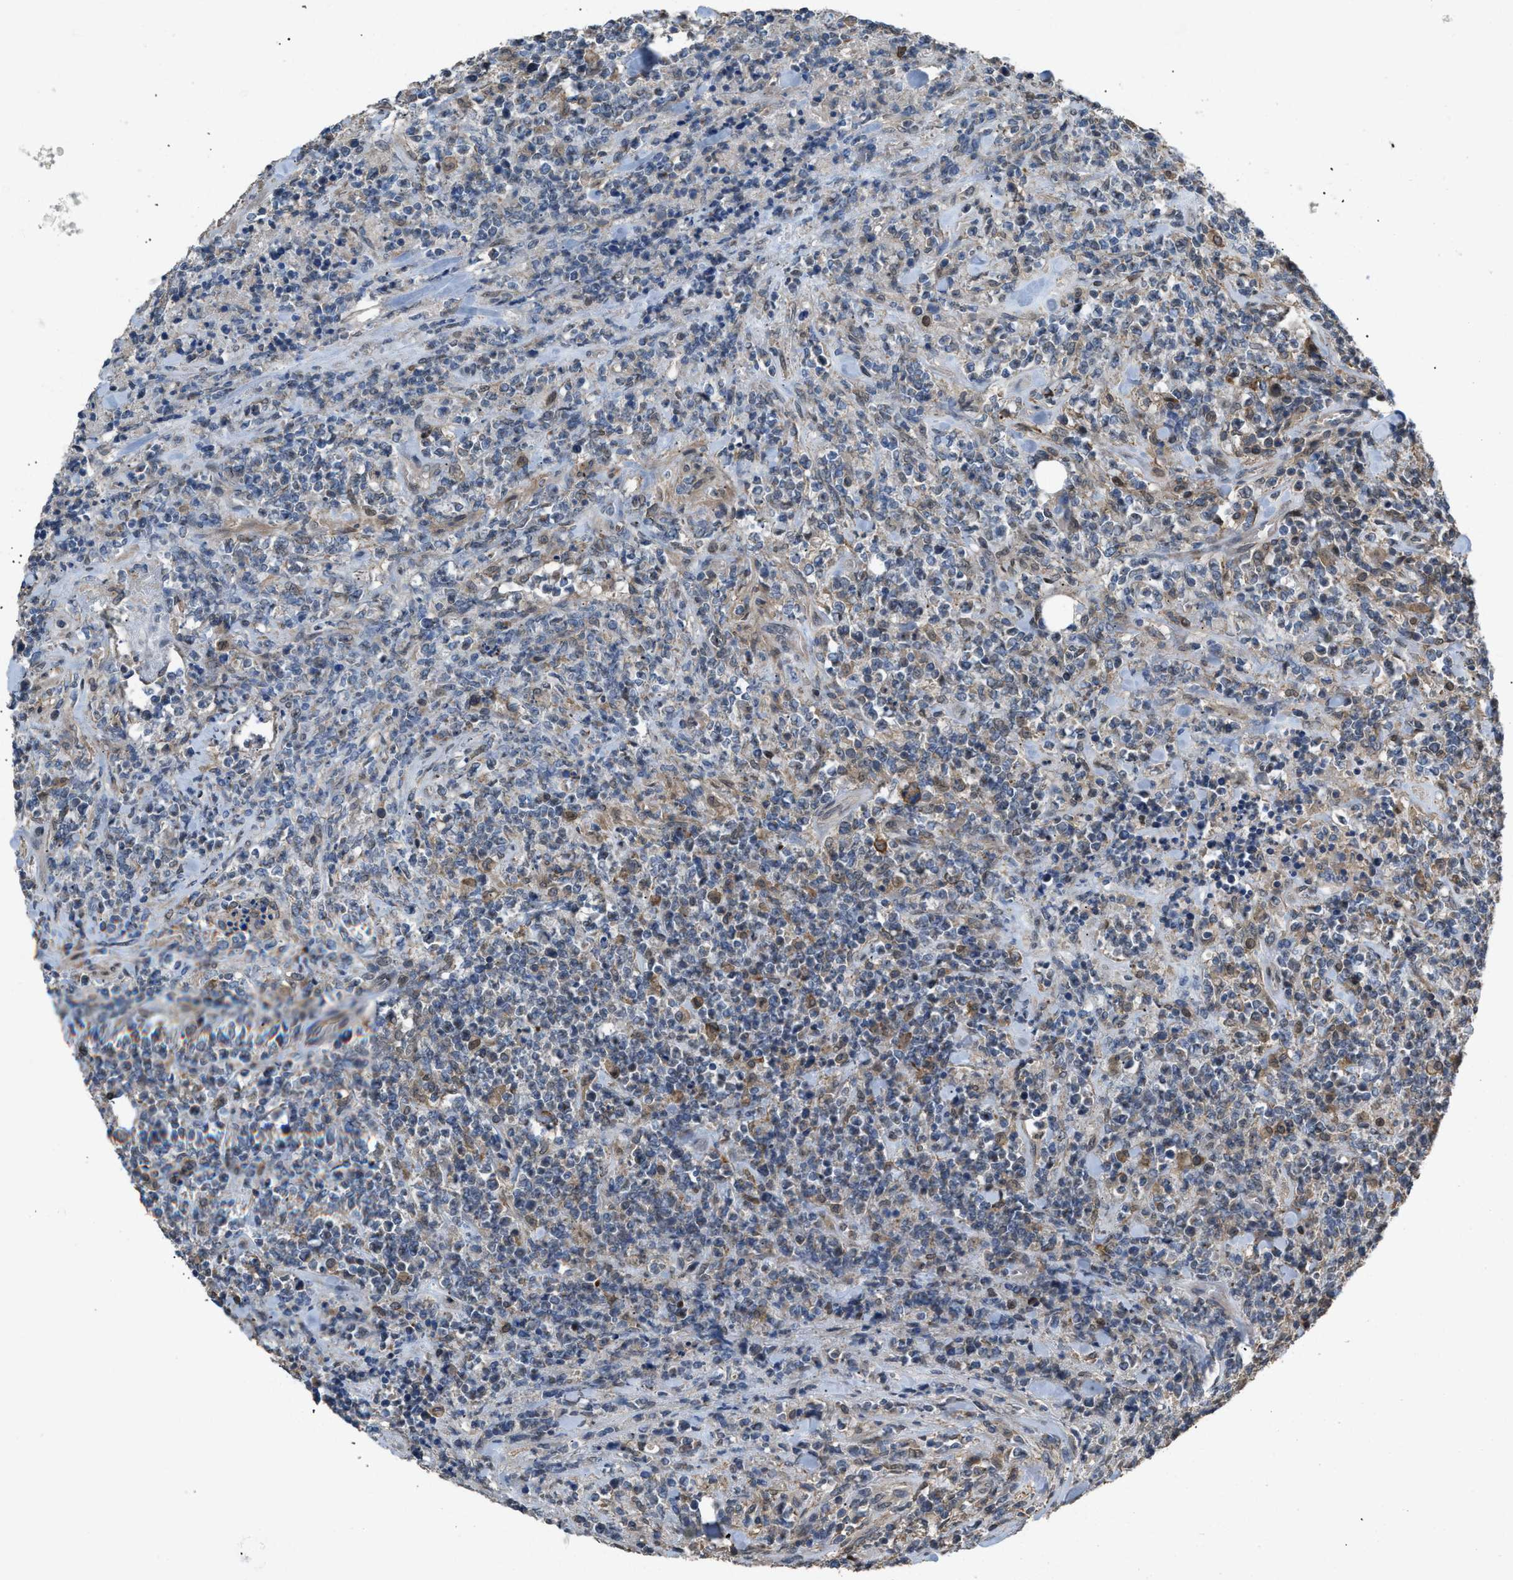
{"staining": {"intensity": "weak", "quantity": "<25%", "location": "cytoplasmic/membranous"}, "tissue": "lymphoma", "cell_type": "Tumor cells", "image_type": "cancer", "snomed": [{"axis": "morphology", "description": "Malignant lymphoma, non-Hodgkin's type, High grade"}, {"axis": "topography", "description": "Soft tissue"}], "caption": "Lymphoma stained for a protein using IHC shows no expression tumor cells.", "gene": "UTRN", "patient": {"sex": "male", "age": 18}}